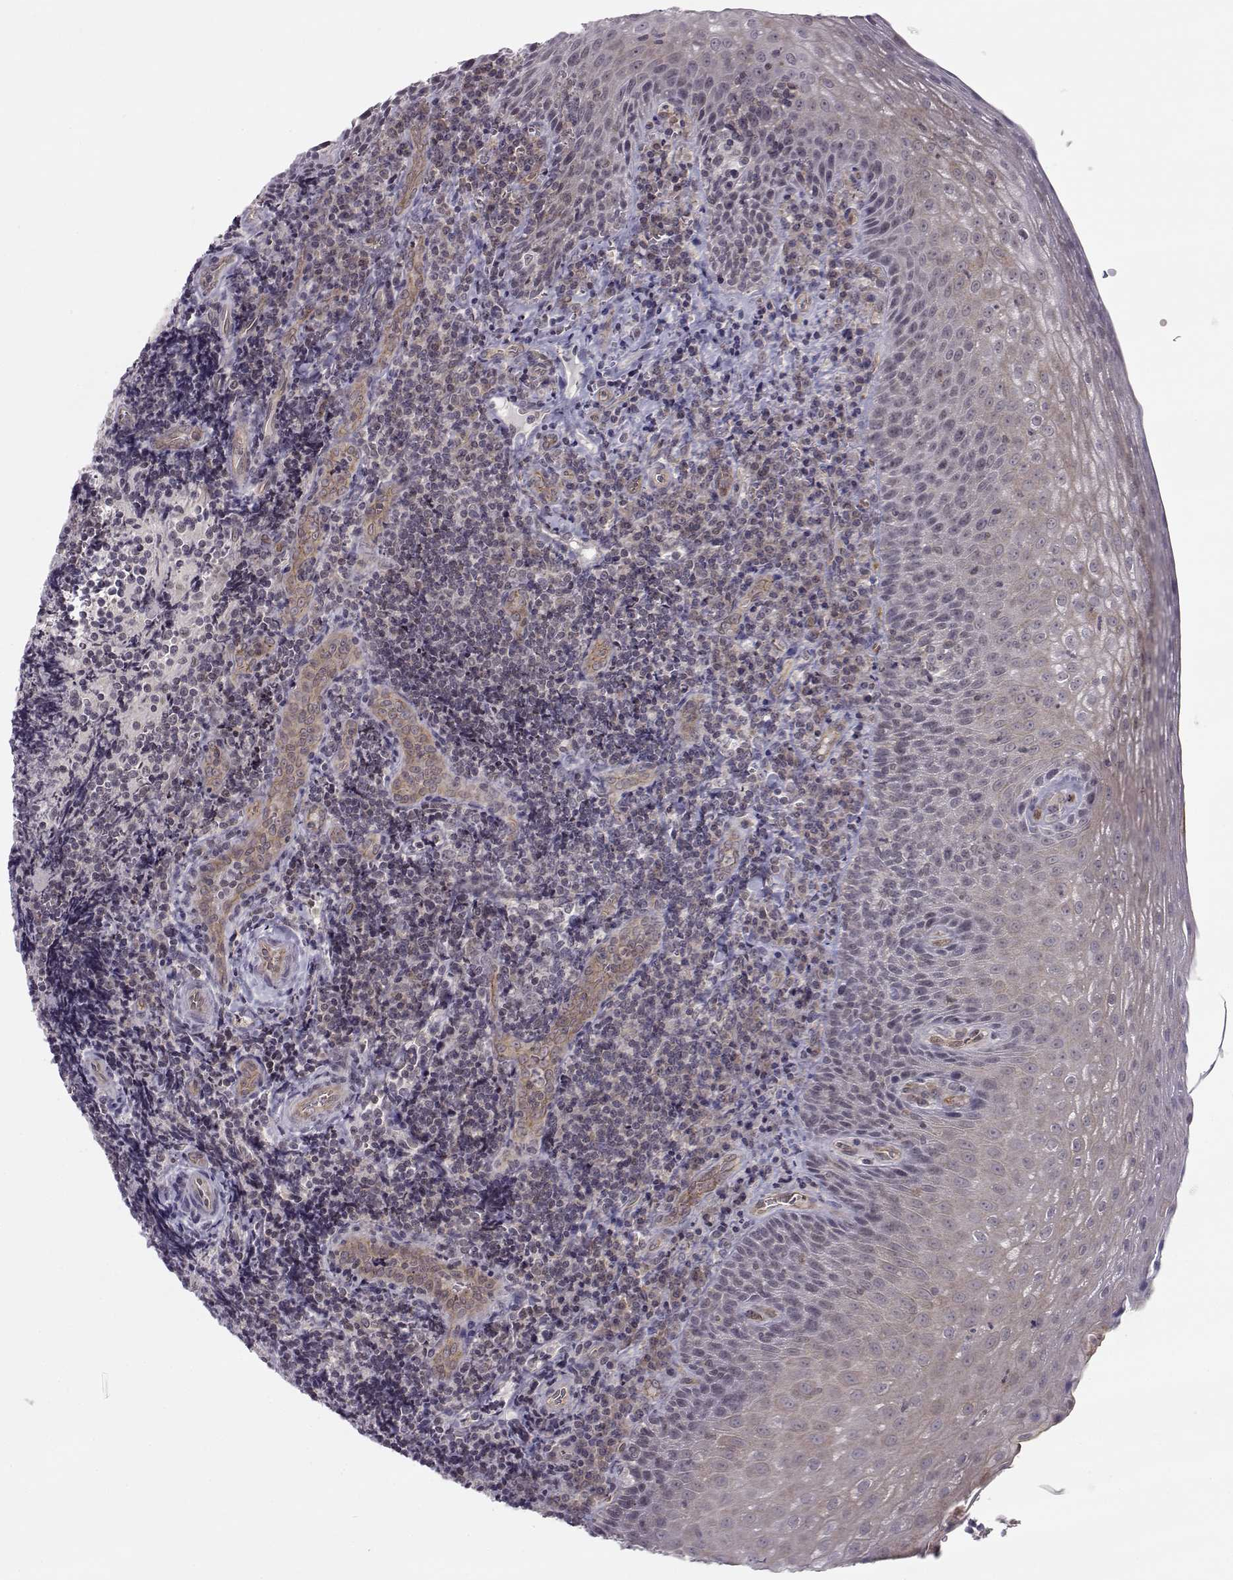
{"staining": {"intensity": "negative", "quantity": "none", "location": "none"}, "tissue": "tonsil", "cell_type": "Germinal center cells", "image_type": "normal", "snomed": [{"axis": "morphology", "description": "Normal tissue, NOS"}, {"axis": "morphology", "description": "Inflammation, NOS"}, {"axis": "topography", "description": "Tonsil"}], "caption": "A histopathology image of tonsil stained for a protein reveals no brown staining in germinal center cells. The staining is performed using DAB brown chromogen with nuclei counter-stained in using hematoxylin.", "gene": "KIF13B", "patient": {"sex": "female", "age": 31}}